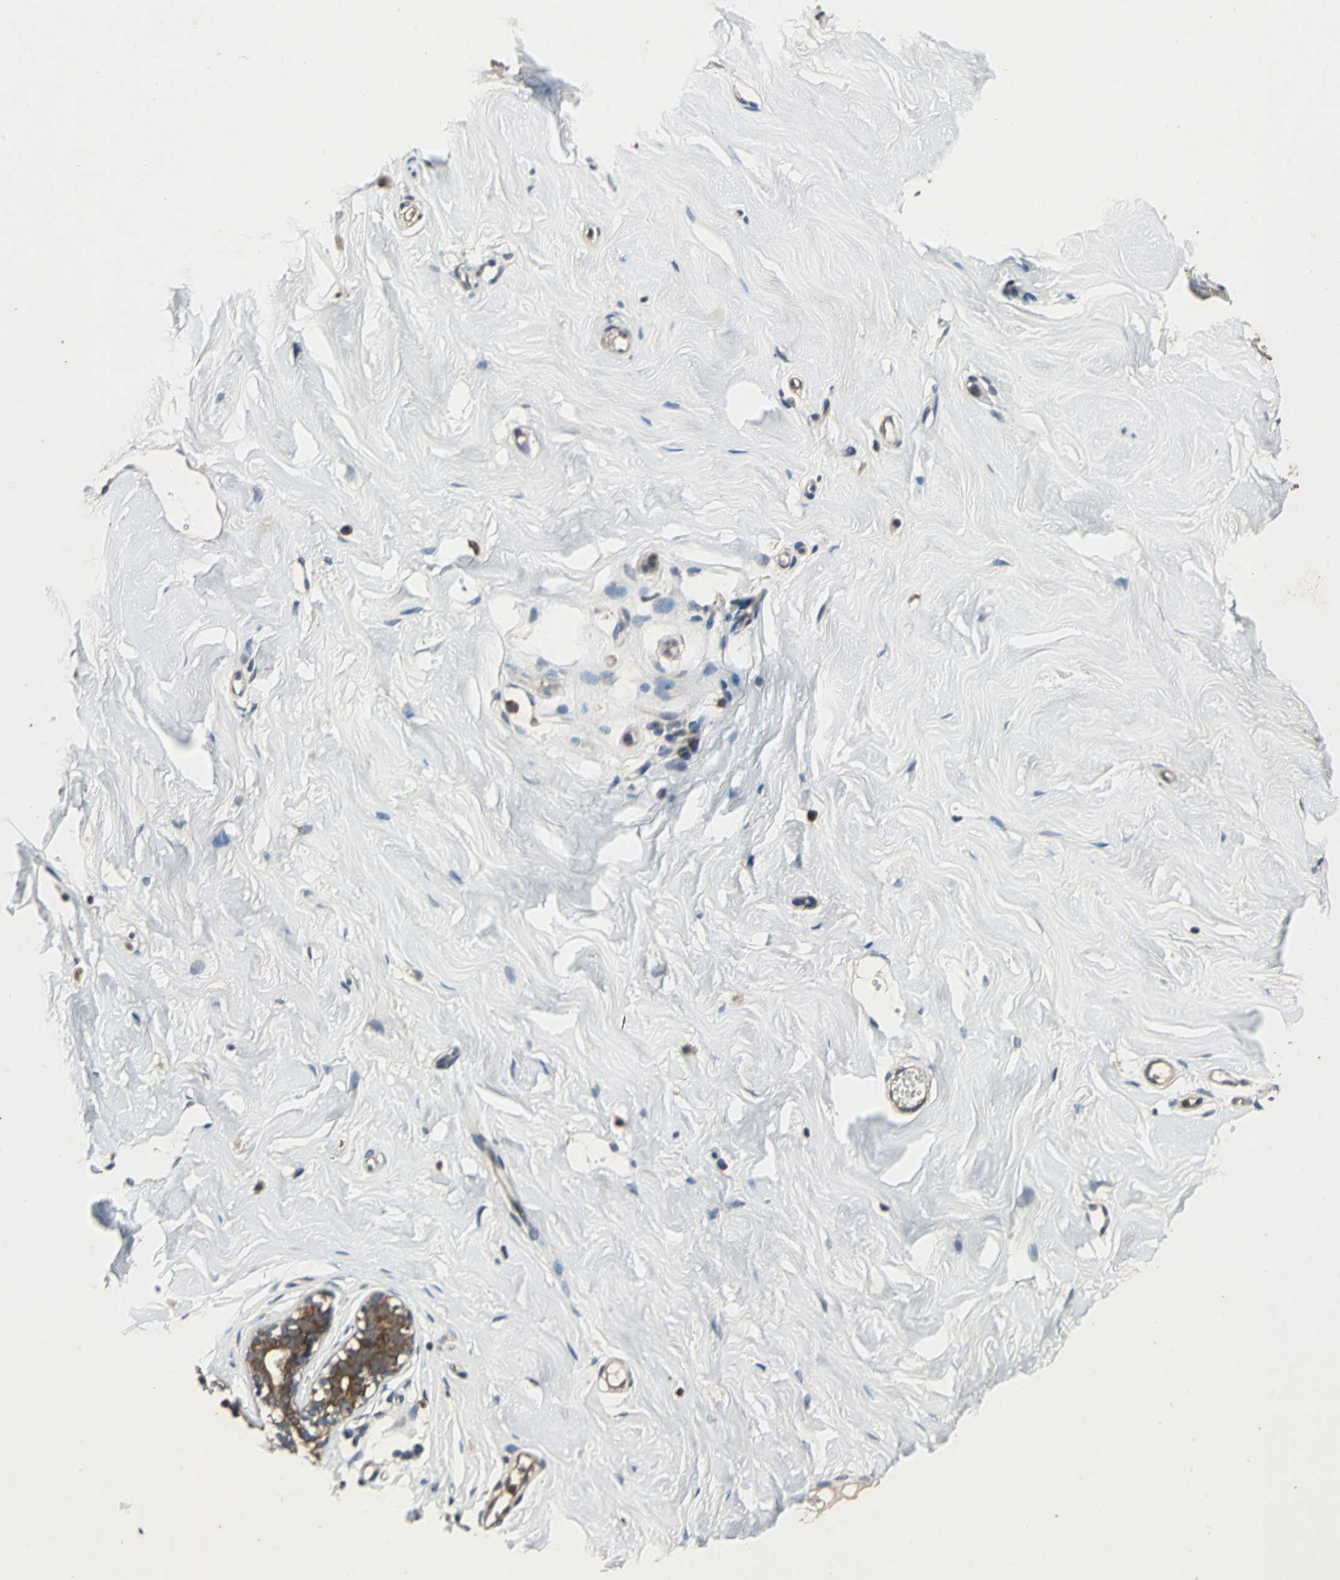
{"staining": {"intensity": "weak", "quantity": "25%-75%", "location": "cytoplasmic/membranous"}, "tissue": "breast", "cell_type": "Adipocytes", "image_type": "normal", "snomed": [{"axis": "morphology", "description": "Normal tissue, NOS"}, {"axis": "topography", "description": "Breast"}], "caption": "Breast stained with a brown dye shows weak cytoplasmic/membranous positive staining in approximately 25%-75% of adipocytes.", "gene": "EIF2B2", "patient": {"sex": "female", "age": 23}}